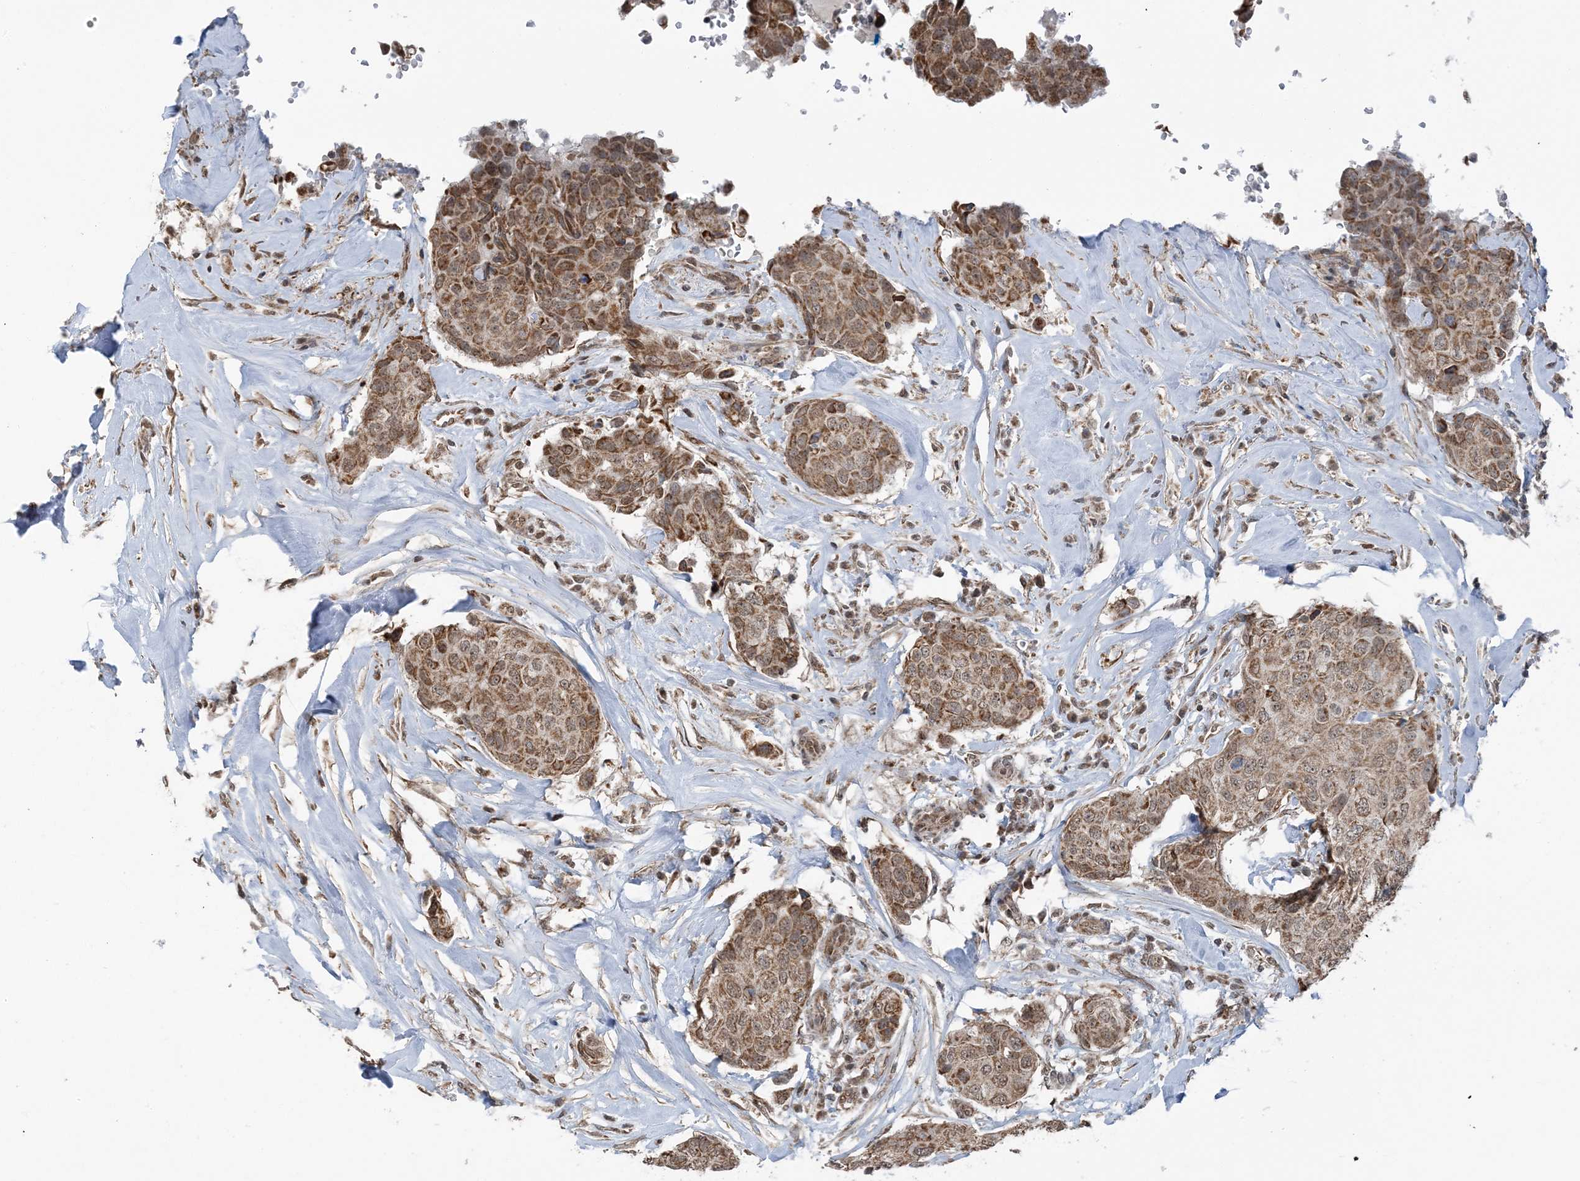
{"staining": {"intensity": "moderate", "quantity": ">75%", "location": "cytoplasmic/membranous"}, "tissue": "breast cancer", "cell_type": "Tumor cells", "image_type": "cancer", "snomed": [{"axis": "morphology", "description": "Duct carcinoma"}, {"axis": "topography", "description": "Breast"}], "caption": "Immunohistochemistry (IHC) staining of breast cancer (intraductal carcinoma), which displays medium levels of moderate cytoplasmic/membranous expression in approximately >75% of tumor cells indicating moderate cytoplasmic/membranous protein staining. The staining was performed using DAB (3,3'-diaminobenzidine) (brown) for protein detection and nuclei were counterstained in hematoxylin (blue).", "gene": "PILRB", "patient": {"sex": "female", "age": 80}}